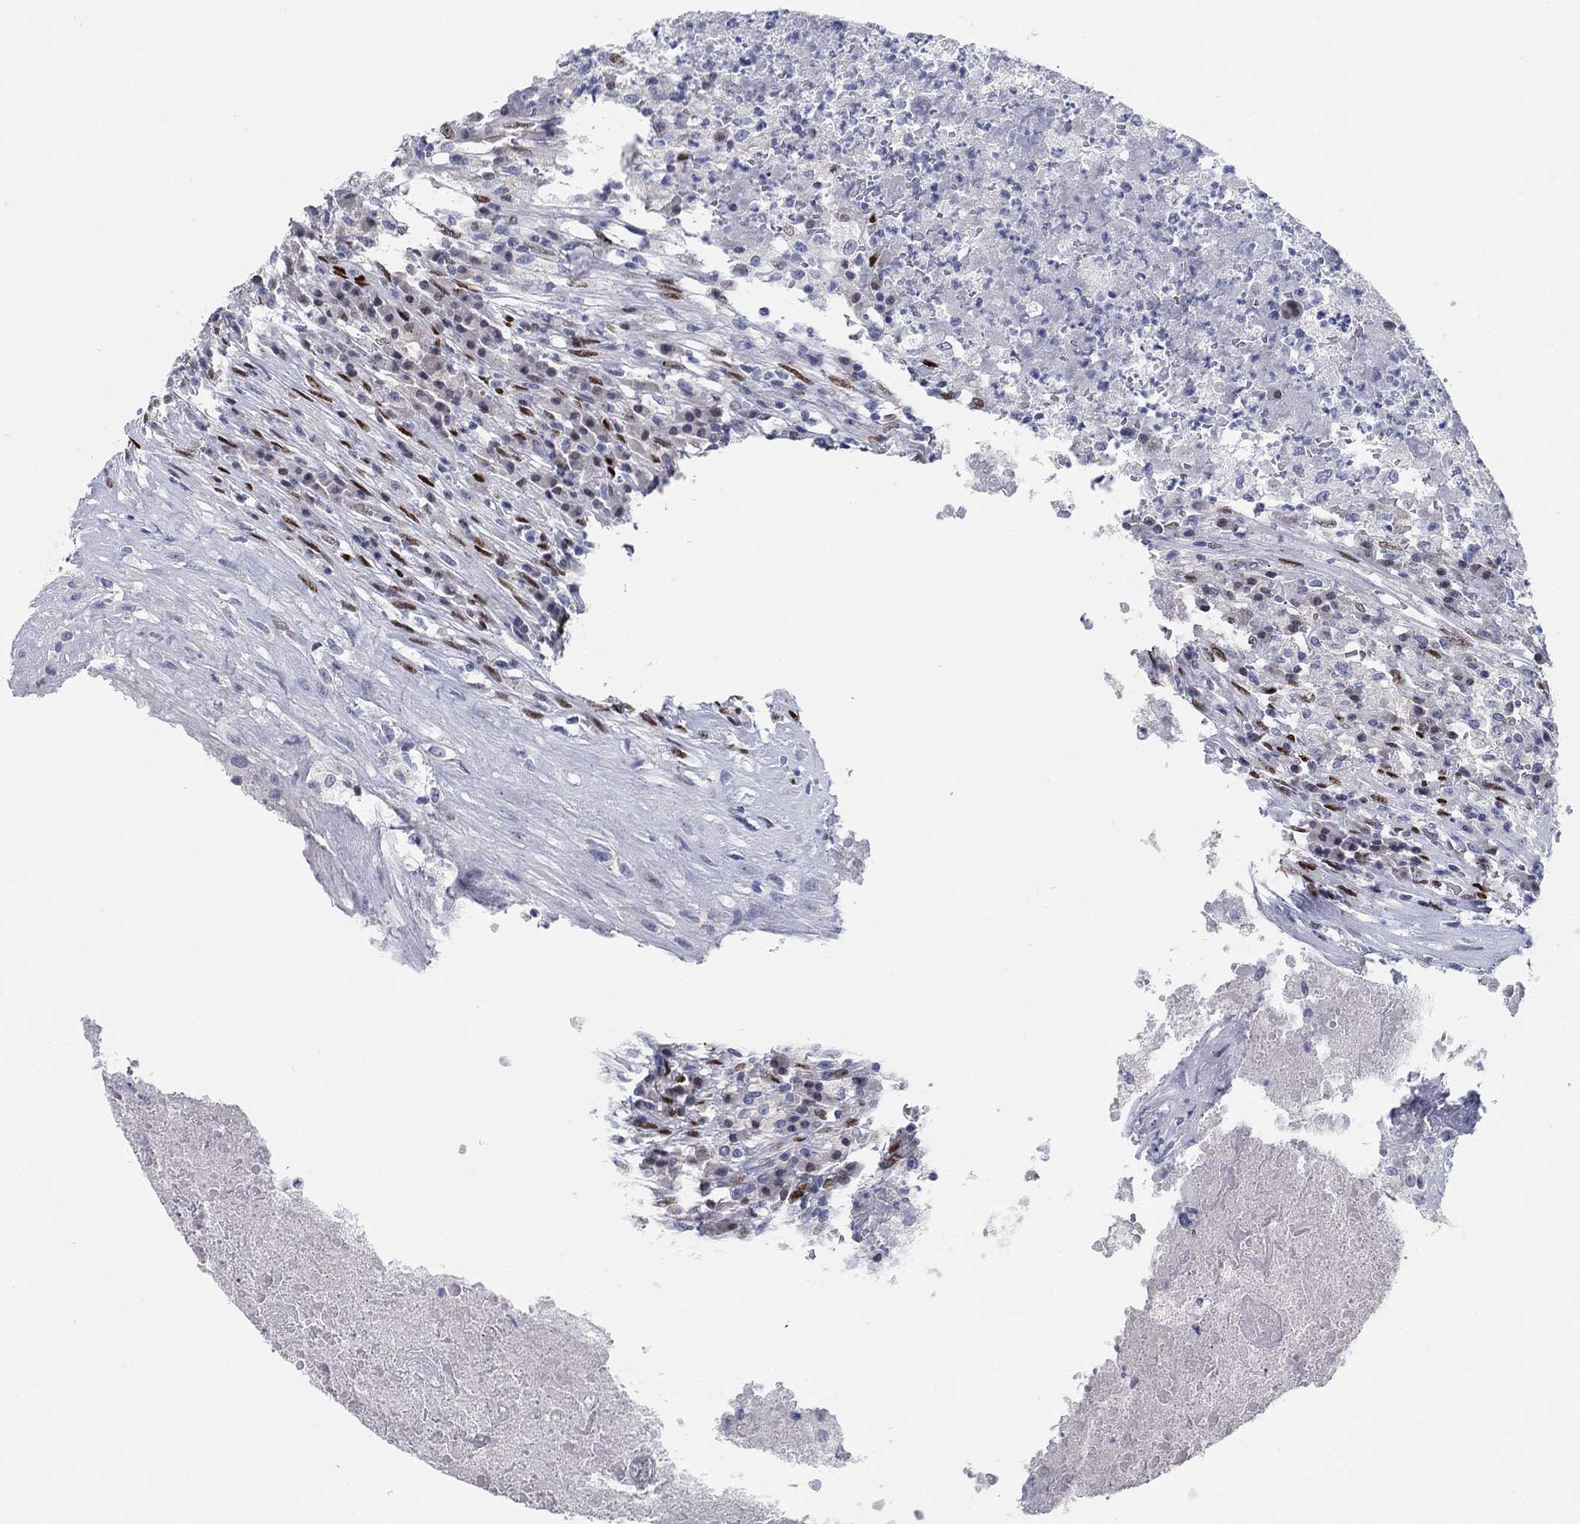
{"staining": {"intensity": "negative", "quantity": "none", "location": "none"}, "tissue": "testis cancer", "cell_type": "Tumor cells", "image_type": "cancer", "snomed": [{"axis": "morphology", "description": "Necrosis, NOS"}, {"axis": "morphology", "description": "Carcinoma, Embryonal, NOS"}, {"axis": "topography", "description": "Testis"}], "caption": "The image exhibits no significant staining in tumor cells of testis embryonal carcinoma.", "gene": "ZEB1", "patient": {"sex": "male", "age": 19}}